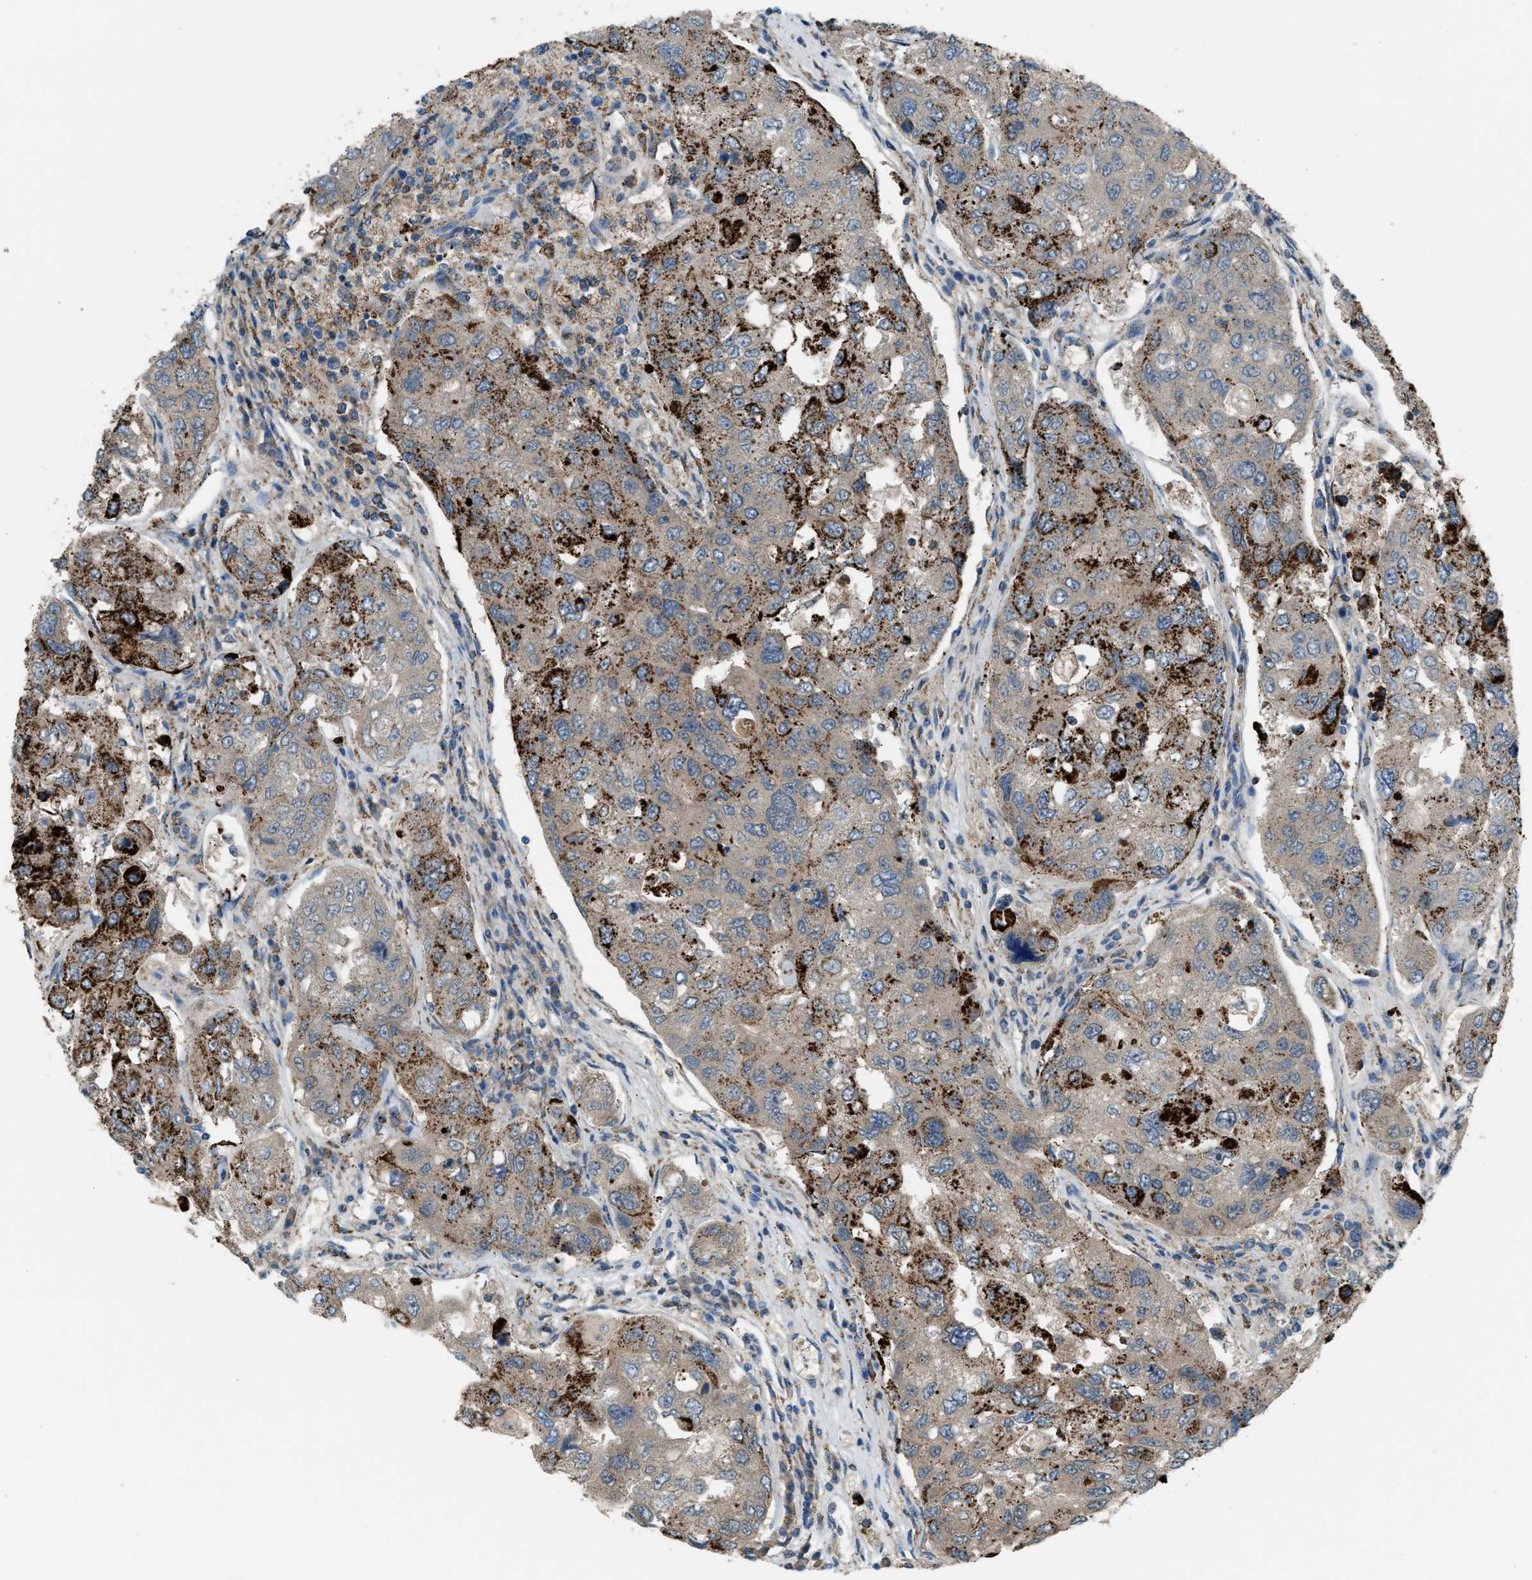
{"staining": {"intensity": "moderate", "quantity": ">75%", "location": "cytoplasmic/membranous"}, "tissue": "urothelial cancer", "cell_type": "Tumor cells", "image_type": "cancer", "snomed": [{"axis": "morphology", "description": "Urothelial carcinoma, High grade"}, {"axis": "topography", "description": "Lymph node"}, {"axis": "topography", "description": "Urinary bladder"}], "caption": "Immunohistochemical staining of urothelial cancer reveals medium levels of moderate cytoplasmic/membranous protein expression in approximately >75% of tumor cells. (DAB (3,3'-diaminobenzidine) = brown stain, brightfield microscopy at high magnification).", "gene": "MDH2", "patient": {"sex": "male", "age": 51}}